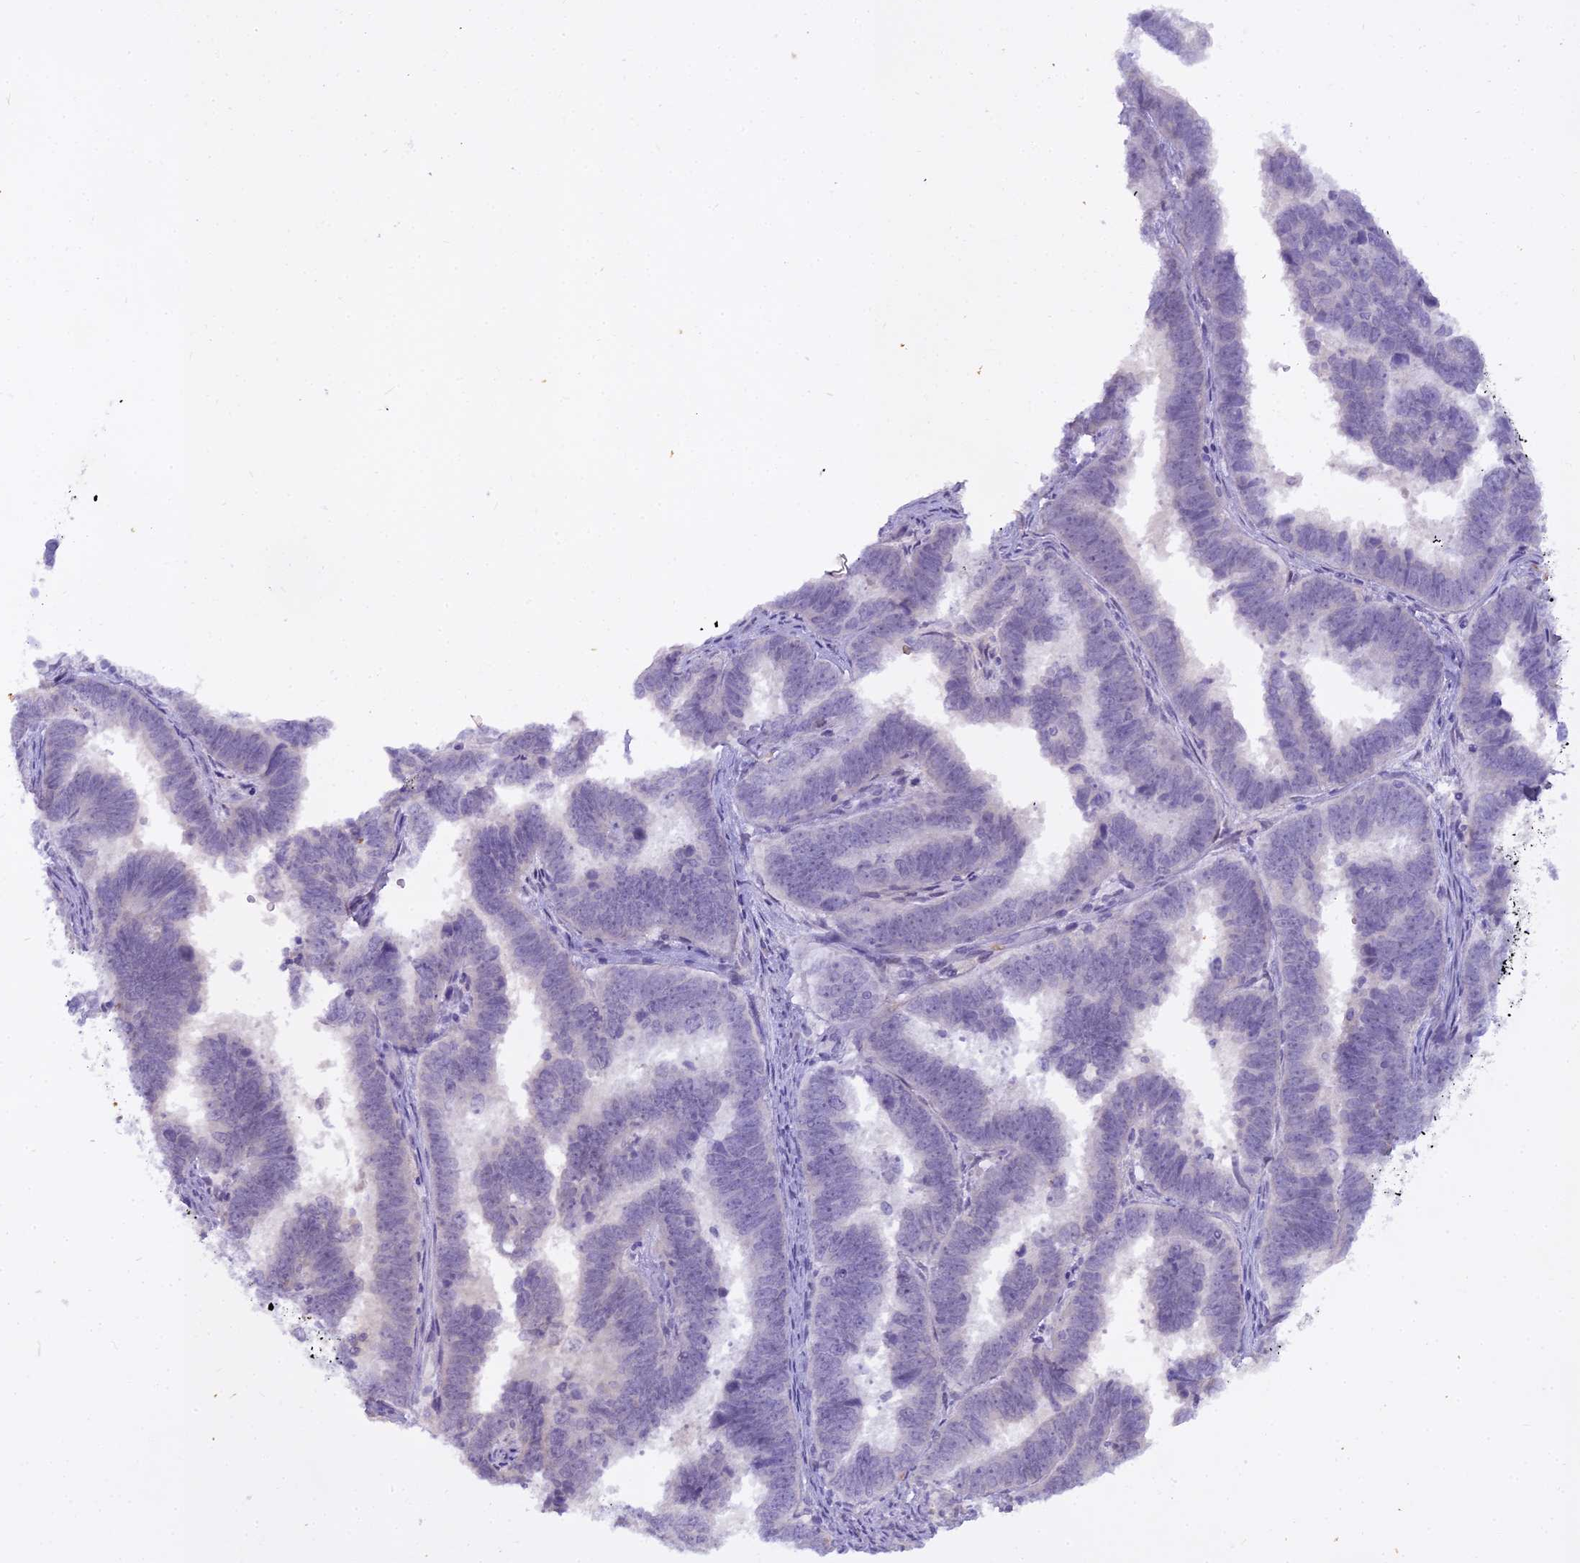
{"staining": {"intensity": "negative", "quantity": "none", "location": "none"}, "tissue": "endometrial cancer", "cell_type": "Tumor cells", "image_type": "cancer", "snomed": [{"axis": "morphology", "description": "Adenocarcinoma, NOS"}, {"axis": "topography", "description": "Endometrium"}], "caption": "This is a micrograph of immunohistochemistry staining of endometrial adenocarcinoma, which shows no expression in tumor cells.", "gene": "OSTN", "patient": {"sex": "female", "age": 75}}